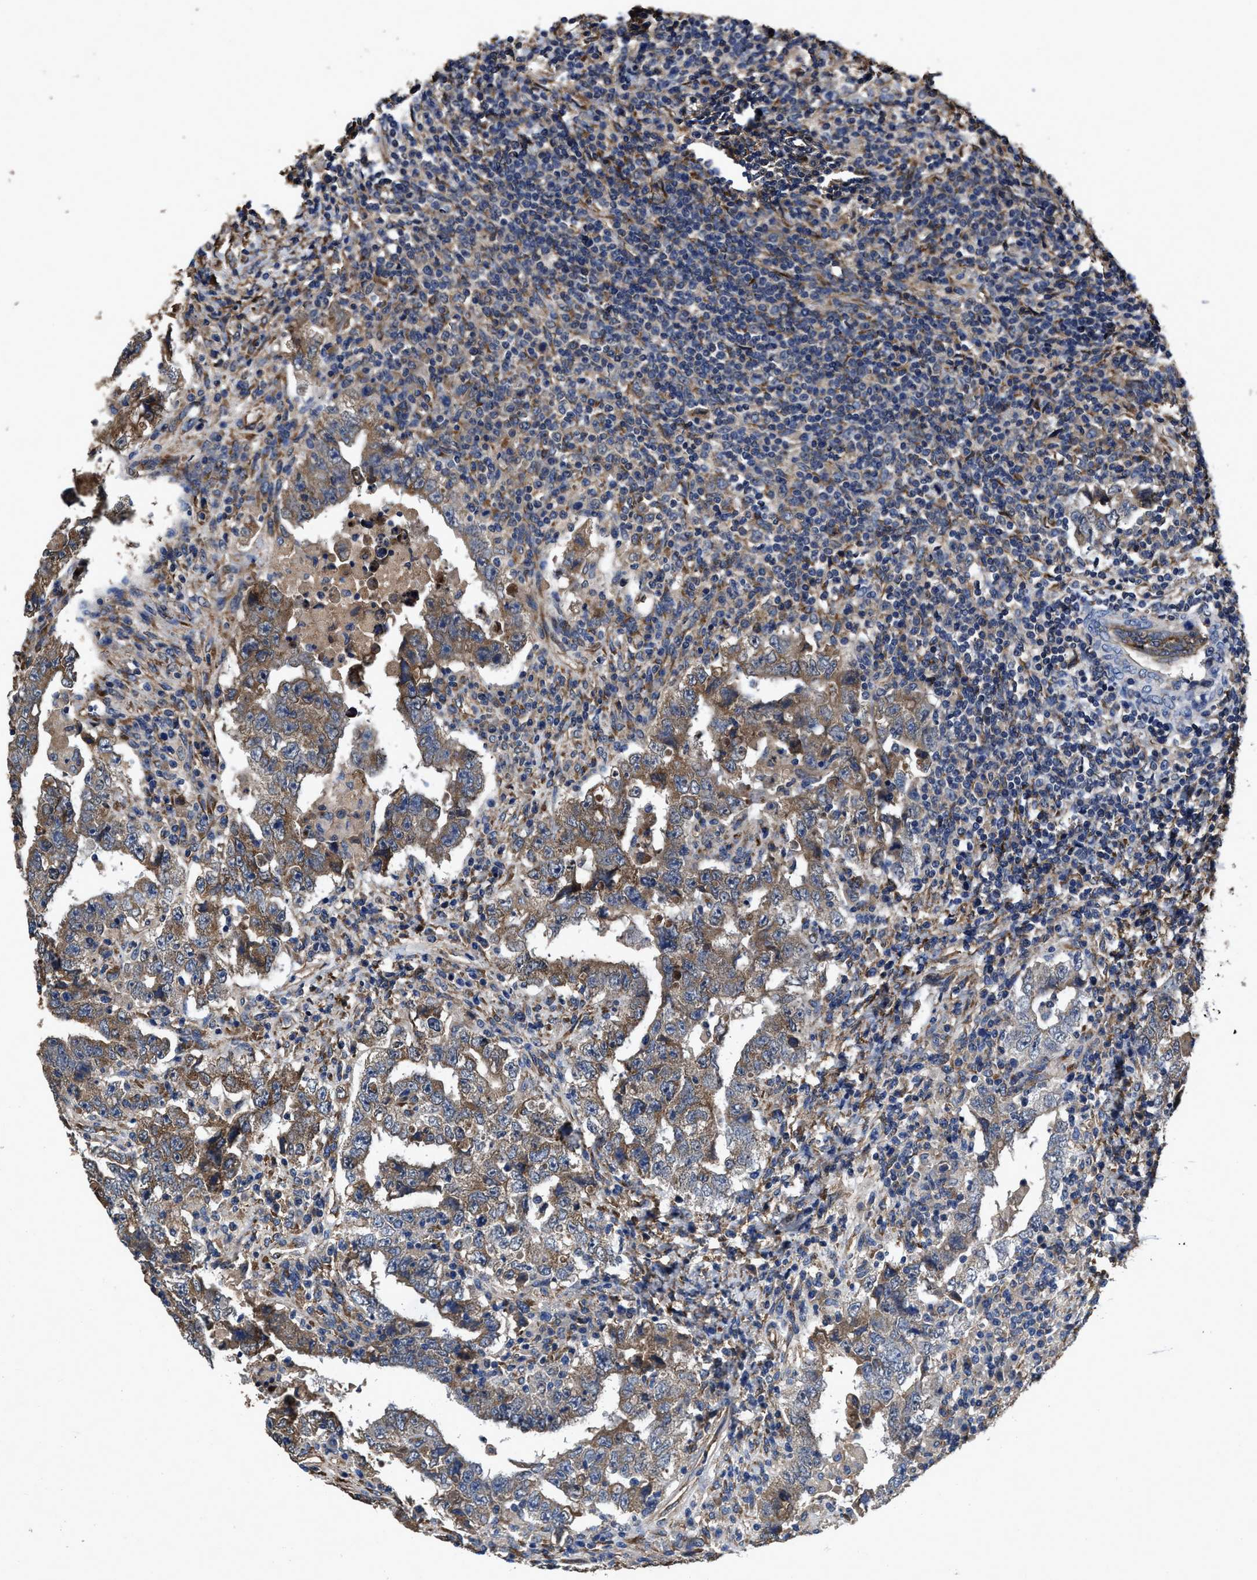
{"staining": {"intensity": "moderate", "quantity": ">75%", "location": "cytoplasmic/membranous"}, "tissue": "testis cancer", "cell_type": "Tumor cells", "image_type": "cancer", "snomed": [{"axis": "morphology", "description": "Carcinoma, Embryonal, NOS"}, {"axis": "topography", "description": "Testis"}], "caption": "IHC image of testis cancer stained for a protein (brown), which reveals medium levels of moderate cytoplasmic/membranous positivity in approximately >75% of tumor cells.", "gene": "IDNK", "patient": {"sex": "male", "age": 26}}